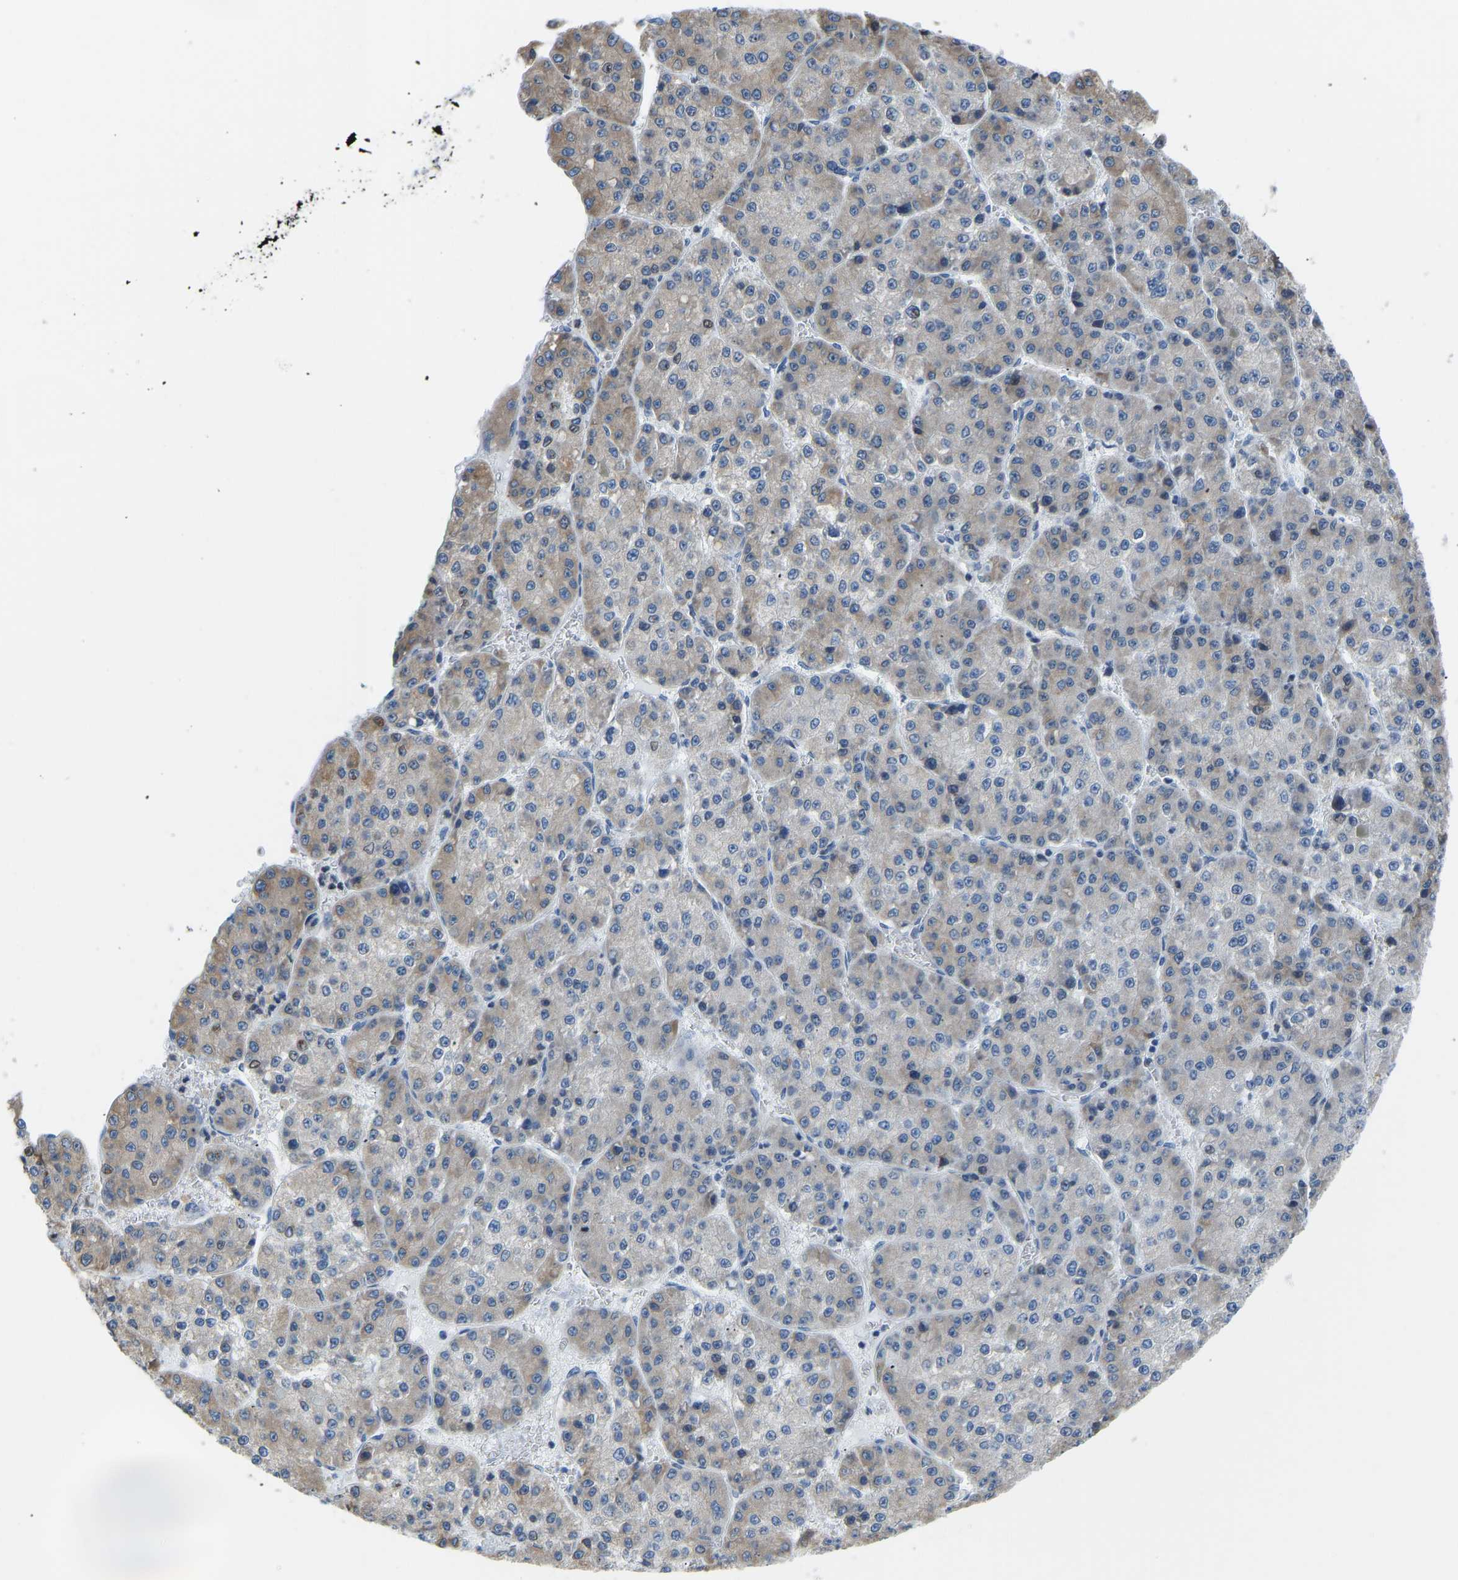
{"staining": {"intensity": "weak", "quantity": "25%-75%", "location": "cytoplasmic/membranous"}, "tissue": "liver cancer", "cell_type": "Tumor cells", "image_type": "cancer", "snomed": [{"axis": "morphology", "description": "Carcinoma, Hepatocellular, NOS"}, {"axis": "topography", "description": "Liver"}], "caption": "The histopathology image reveals immunohistochemical staining of hepatocellular carcinoma (liver). There is weak cytoplasmic/membranous expression is appreciated in approximately 25%-75% of tumor cells. Ihc stains the protein of interest in brown and the nuclei are stained blue.", "gene": "VRK1", "patient": {"sex": "female", "age": 73}}